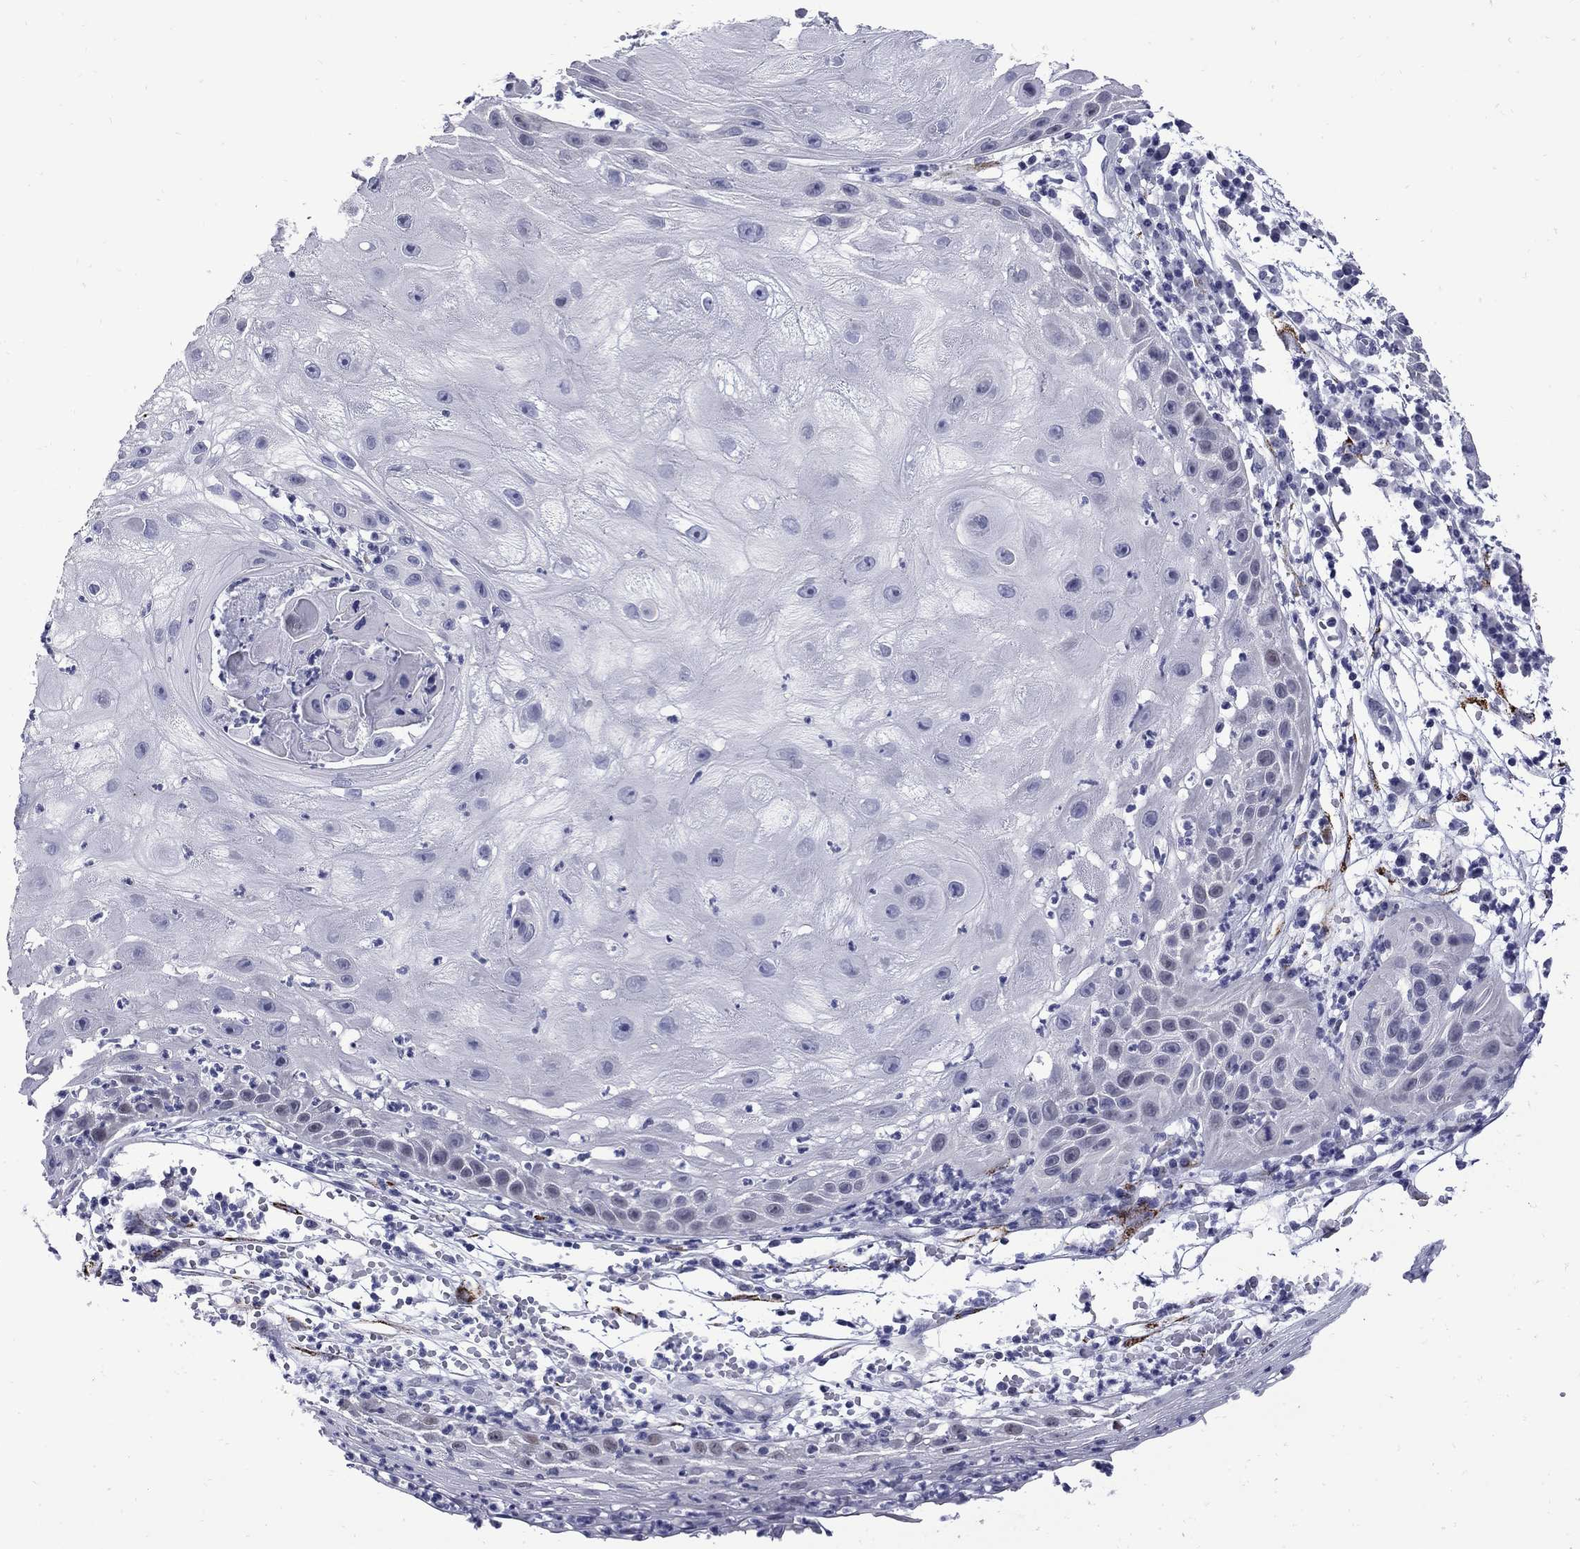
{"staining": {"intensity": "negative", "quantity": "none", "location": "none"}, "tissue": "skin cancer", "cell_type": "Tumor cells", "image_type": "cancer", "snomed": [{"axis": "morphology", "description": "Normal tissue, NOS"}, {"axis": "morphology", "description": "Squamous cell carcinoma, NOS"}, {"axis": "topography", "description": "Skin"}], "caption": "This is a photomicrograph of immunohistochemistry (IHC) staining of squamous cell carcinoma (skin), which shows no expression in tumor cells.", "gene": "MGARP", "patient": {"sex": "male", "age": 79}}